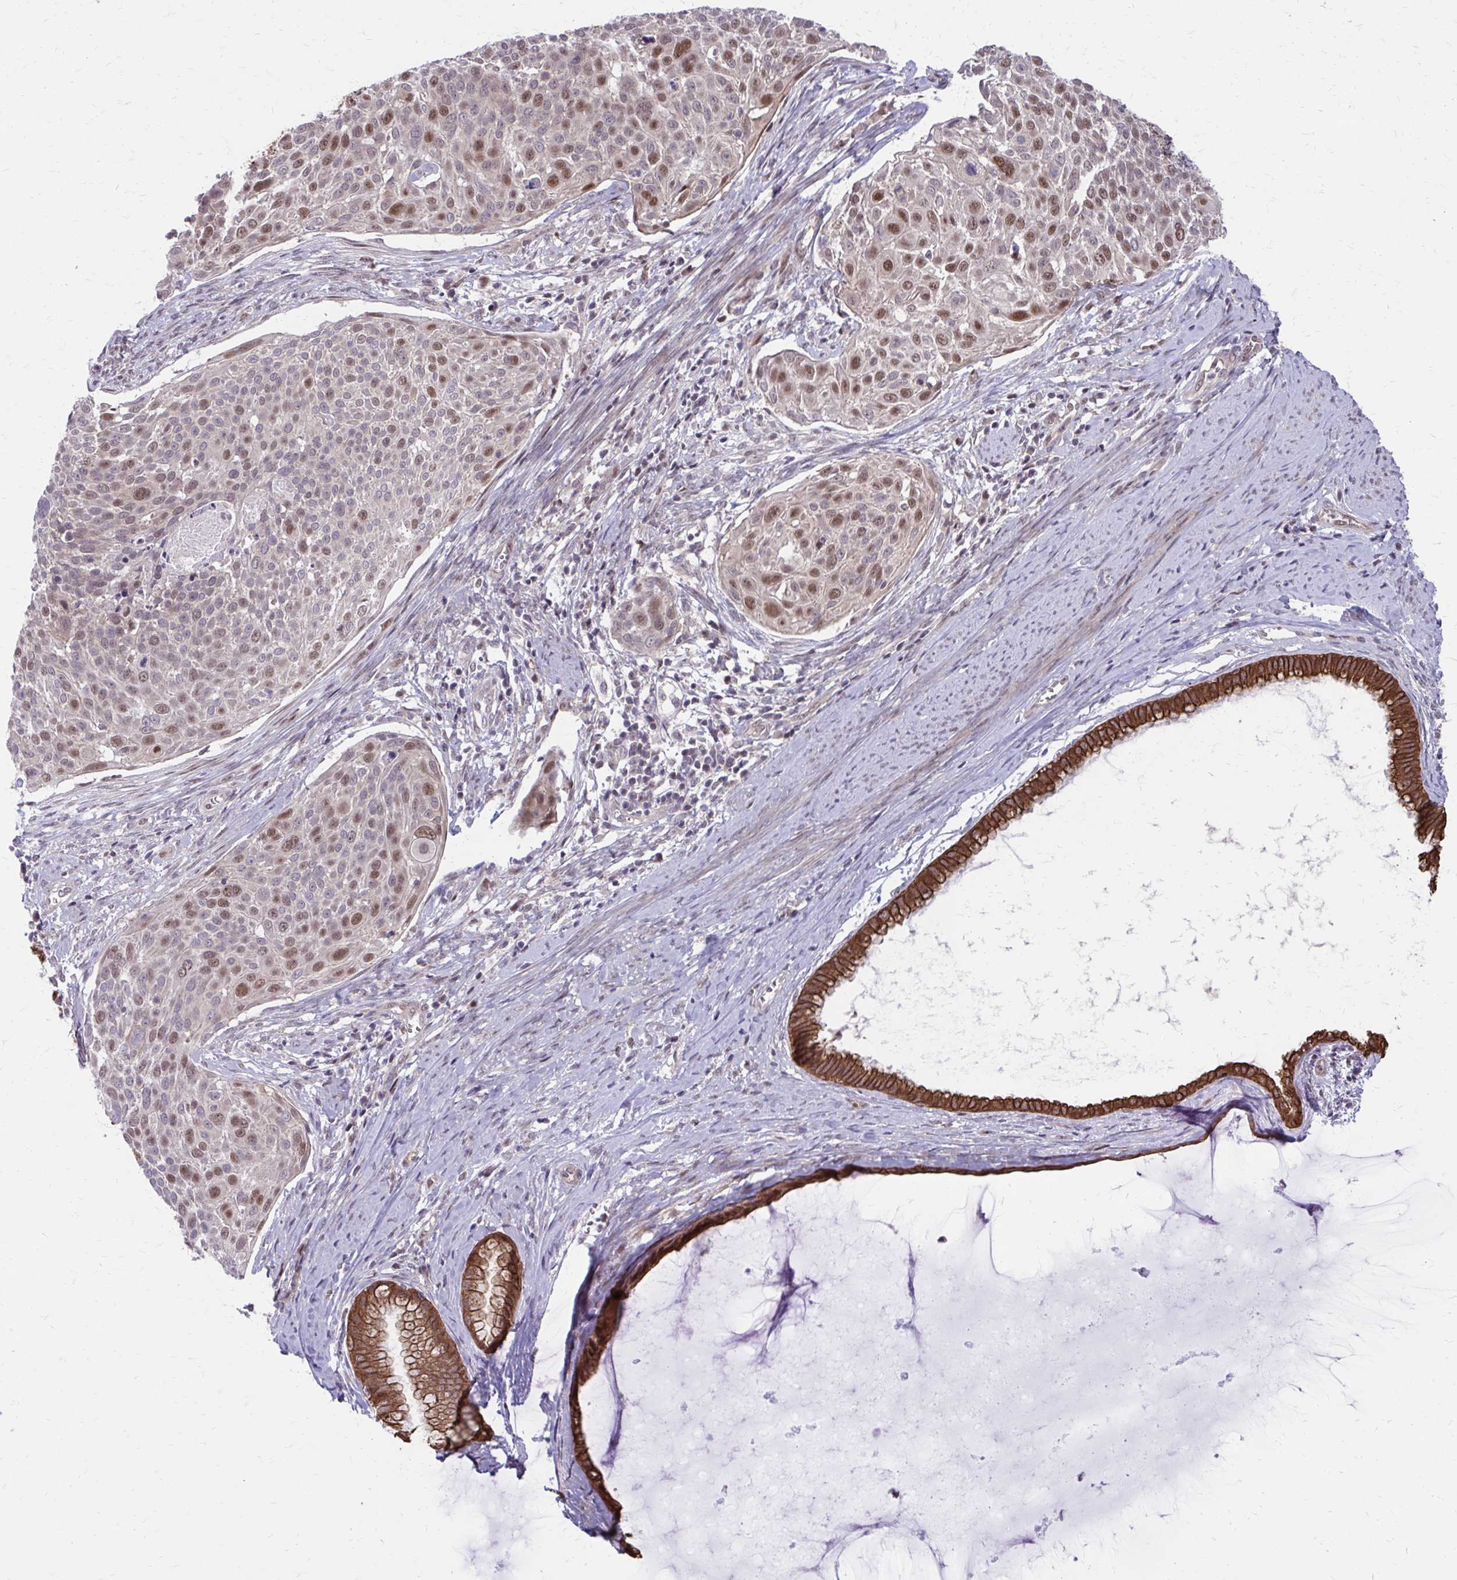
{"staining": {"intensity": "moderate", "quantity": "25%-75%", "location": "nuclear"}, "tissue": "cervical cancer", "cell_type": "Tumor cells", "image_type": "cancer", "snomed": [{"axis": "morphology", "description": "Squamous cell carcinoma, NOS"}, {"axis": "topography", "description": "Cervix"}], "caption": "About 25%-75% of tumor cells in cervical cancer reveal moderate nuclear protein positivity as visualized by brown immunohistochemical staining.", "gene": "ANKRD30B", "patient": {"sex": "female", "age": 39}}